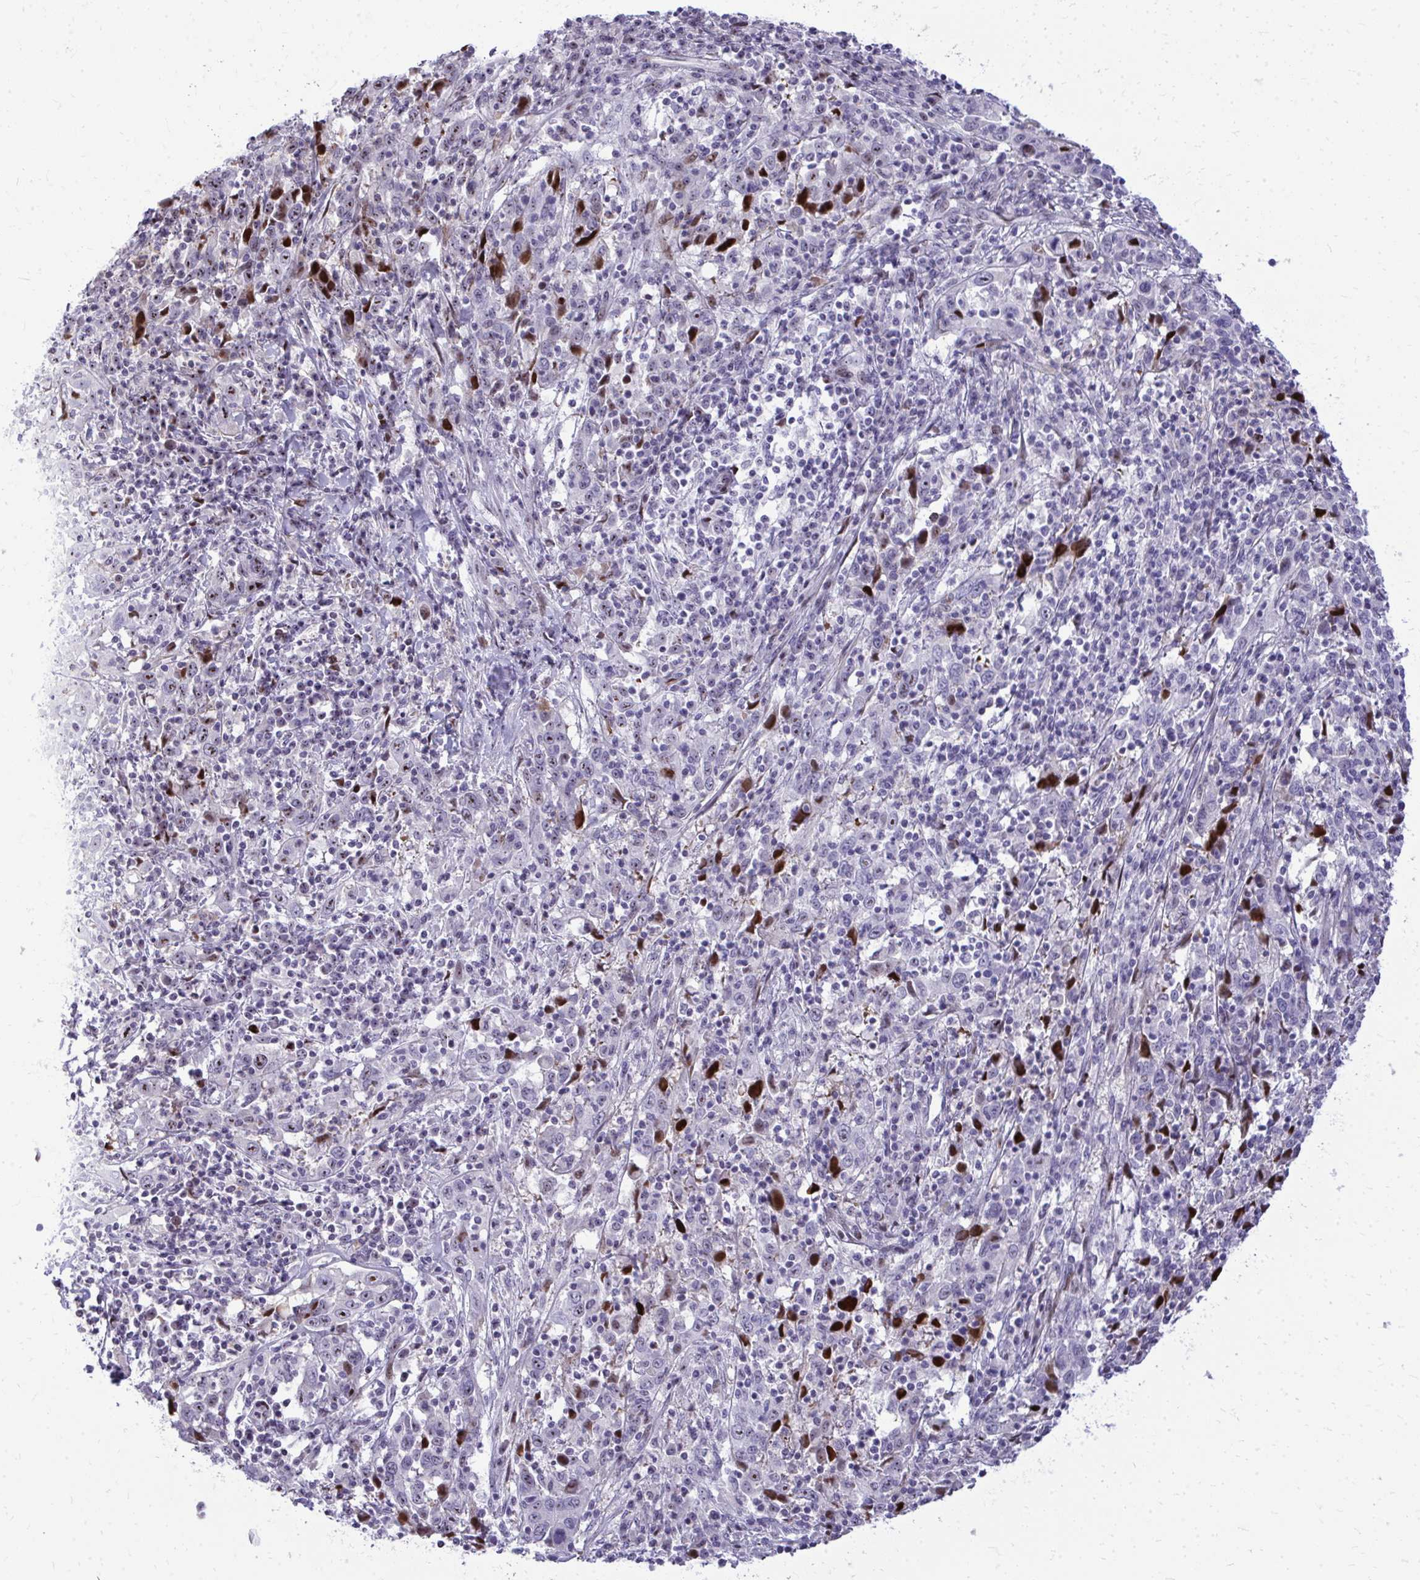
{"staining": {"intensity": "moderate", "quantity": "25%-75%", "location": "nuclear"}, "tissue": "cervical cancer", "cell_type": "Tumor cells", "image_type": "cancer", "snomed": [{"axis": "morphology", "description": "Squamous cell carcinoma, NOS"}, {"axis": "topography", "description": "Cervix"}], "caption": "This histopathology image reveals immunohistochemistry staining of human cervical cancer, with medium moderate nuclear expression in about 25%-75% of tumor cells.", "gene": "DLX4", "patient": {"sex": "female", "age": 46}}